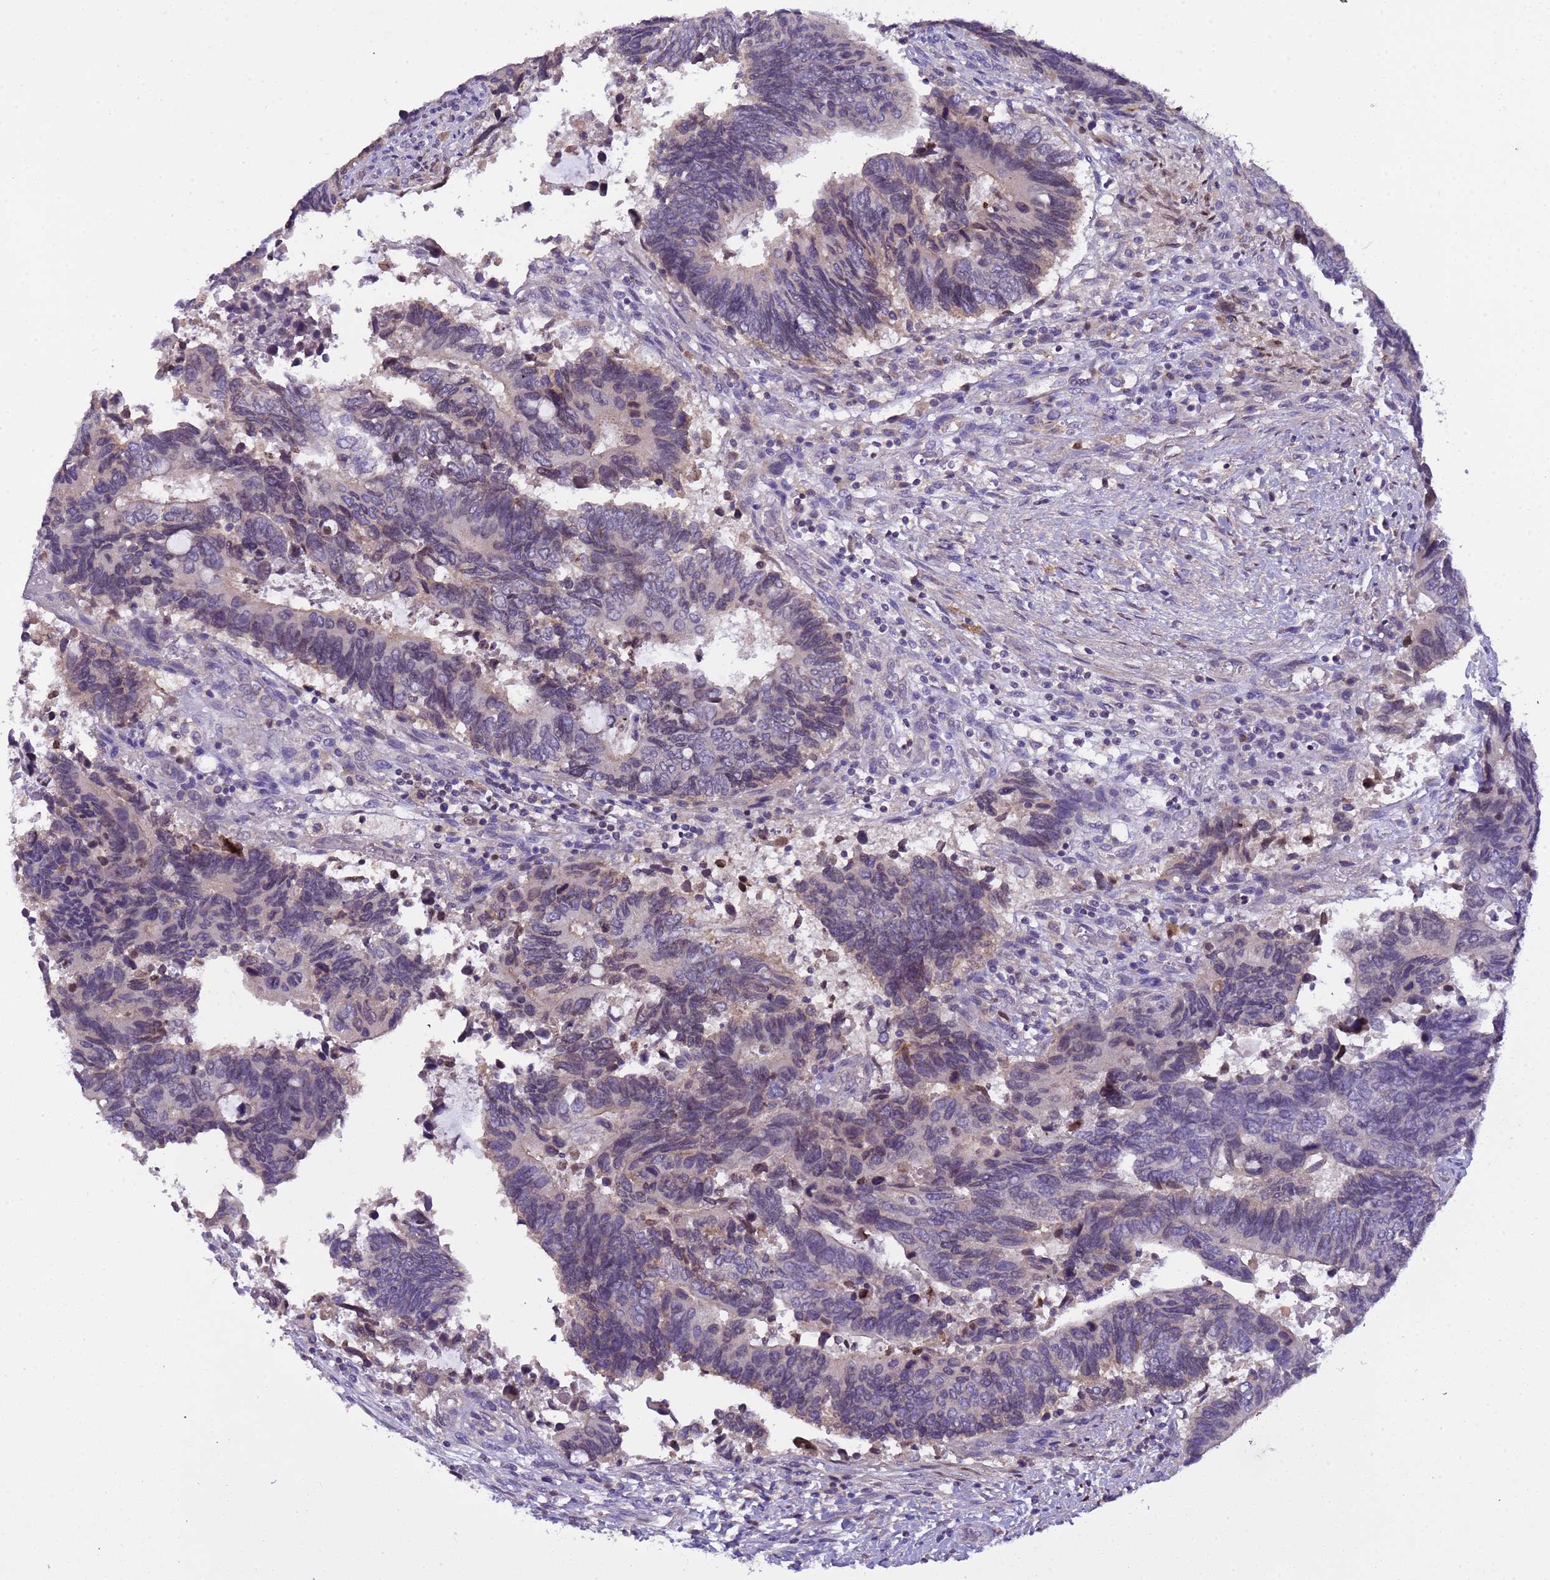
{"staining": {"intensity": "negative", "quantity": "none", "location": "none"}, "tissue": "colorectal cancer", "cell_type": "Tumor cells", "image_type": "cancer", "snomed": [{"axis": "morphology", "description": "Adenocarcinoma, NOS"}, {"axis": "topography", "description": "Colon"}], "caption": "DAB immunohistochemical staining of colorectal cancer shows no significant positivity in tumor cells.", "gene": "PLCXD3", "patient": {"sex": "male", "age": 87}}